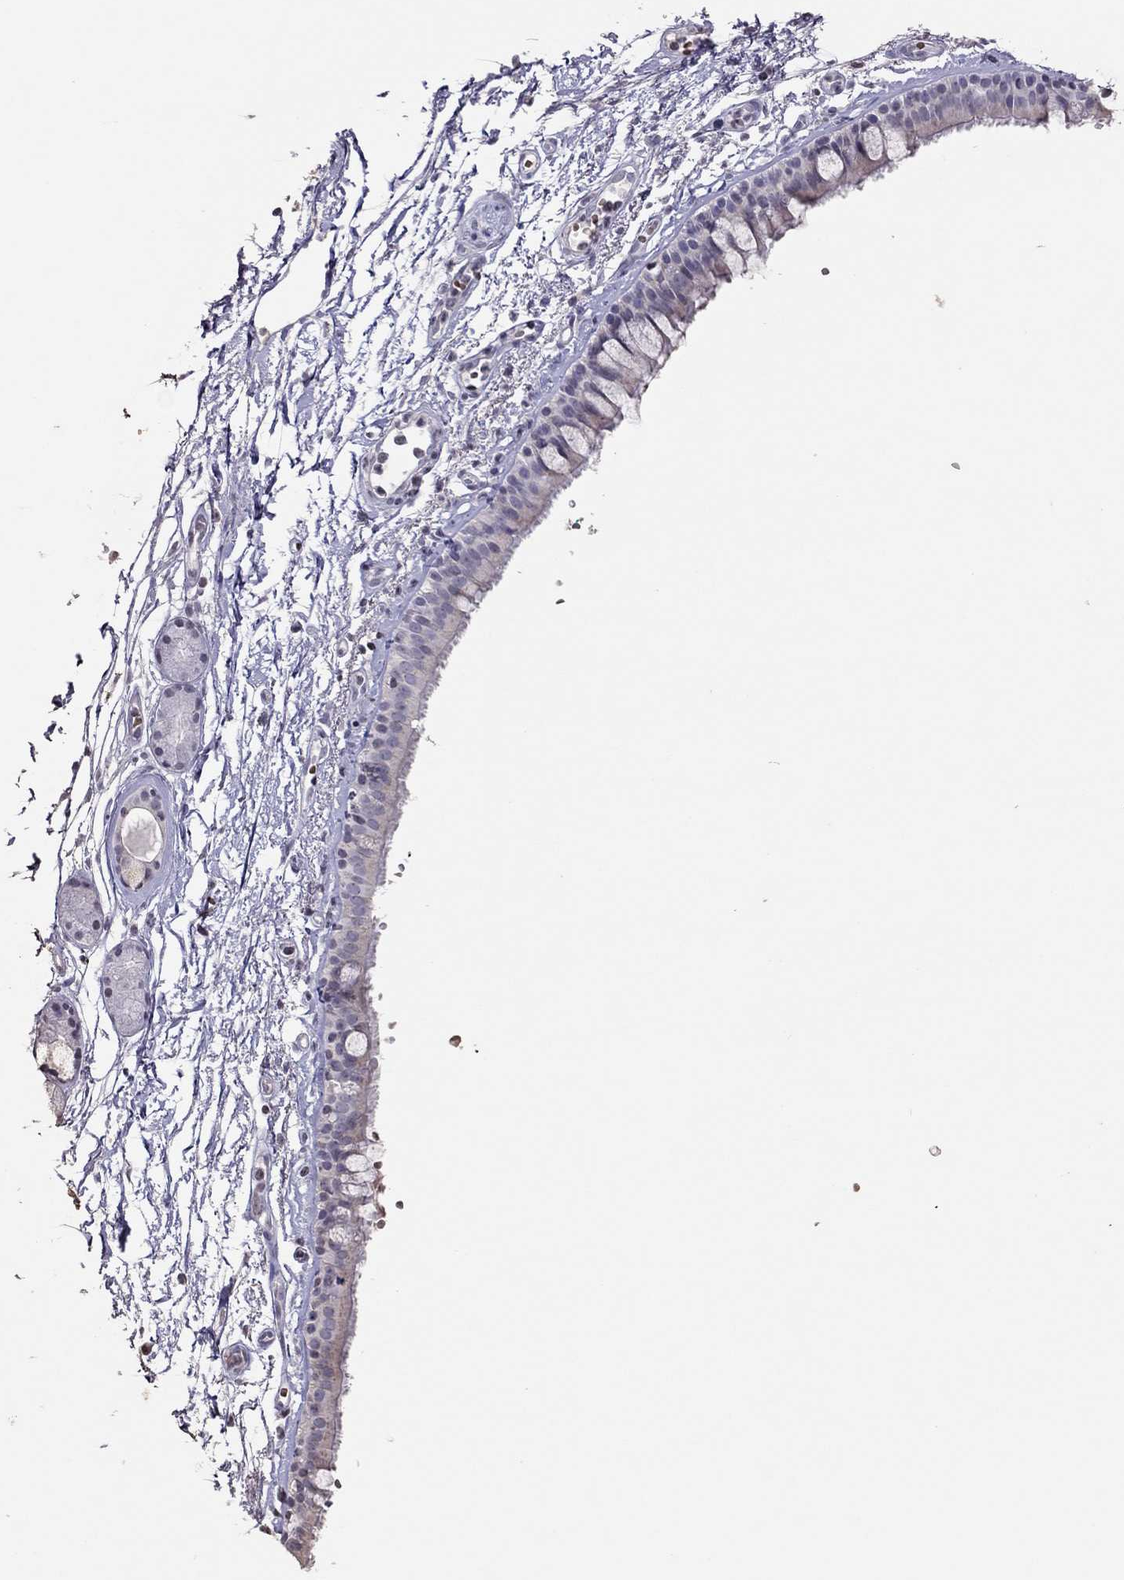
{"staining": {"intensity": "negative", "quantity": "none", "location": "none"}, "tissue": "bronchus", "cell_type": "Respiratory epithelial cells", "image_type": "normal", "snomed": [{"axis": "morphology", "description": "Normal tissue, NOS"}, {"axis": "topography", "description": "Cartilage tissue"}, {"axis": "topography", "description": "Bronchus"}], "caption": "The photomicrograph shows no significant positivity in respiratory epithelial cells of bronchus. (DAB IHC with hematoxylin counter stain).", "gene": "TSHB", "patient": {"sex": "male", "age": 66}}